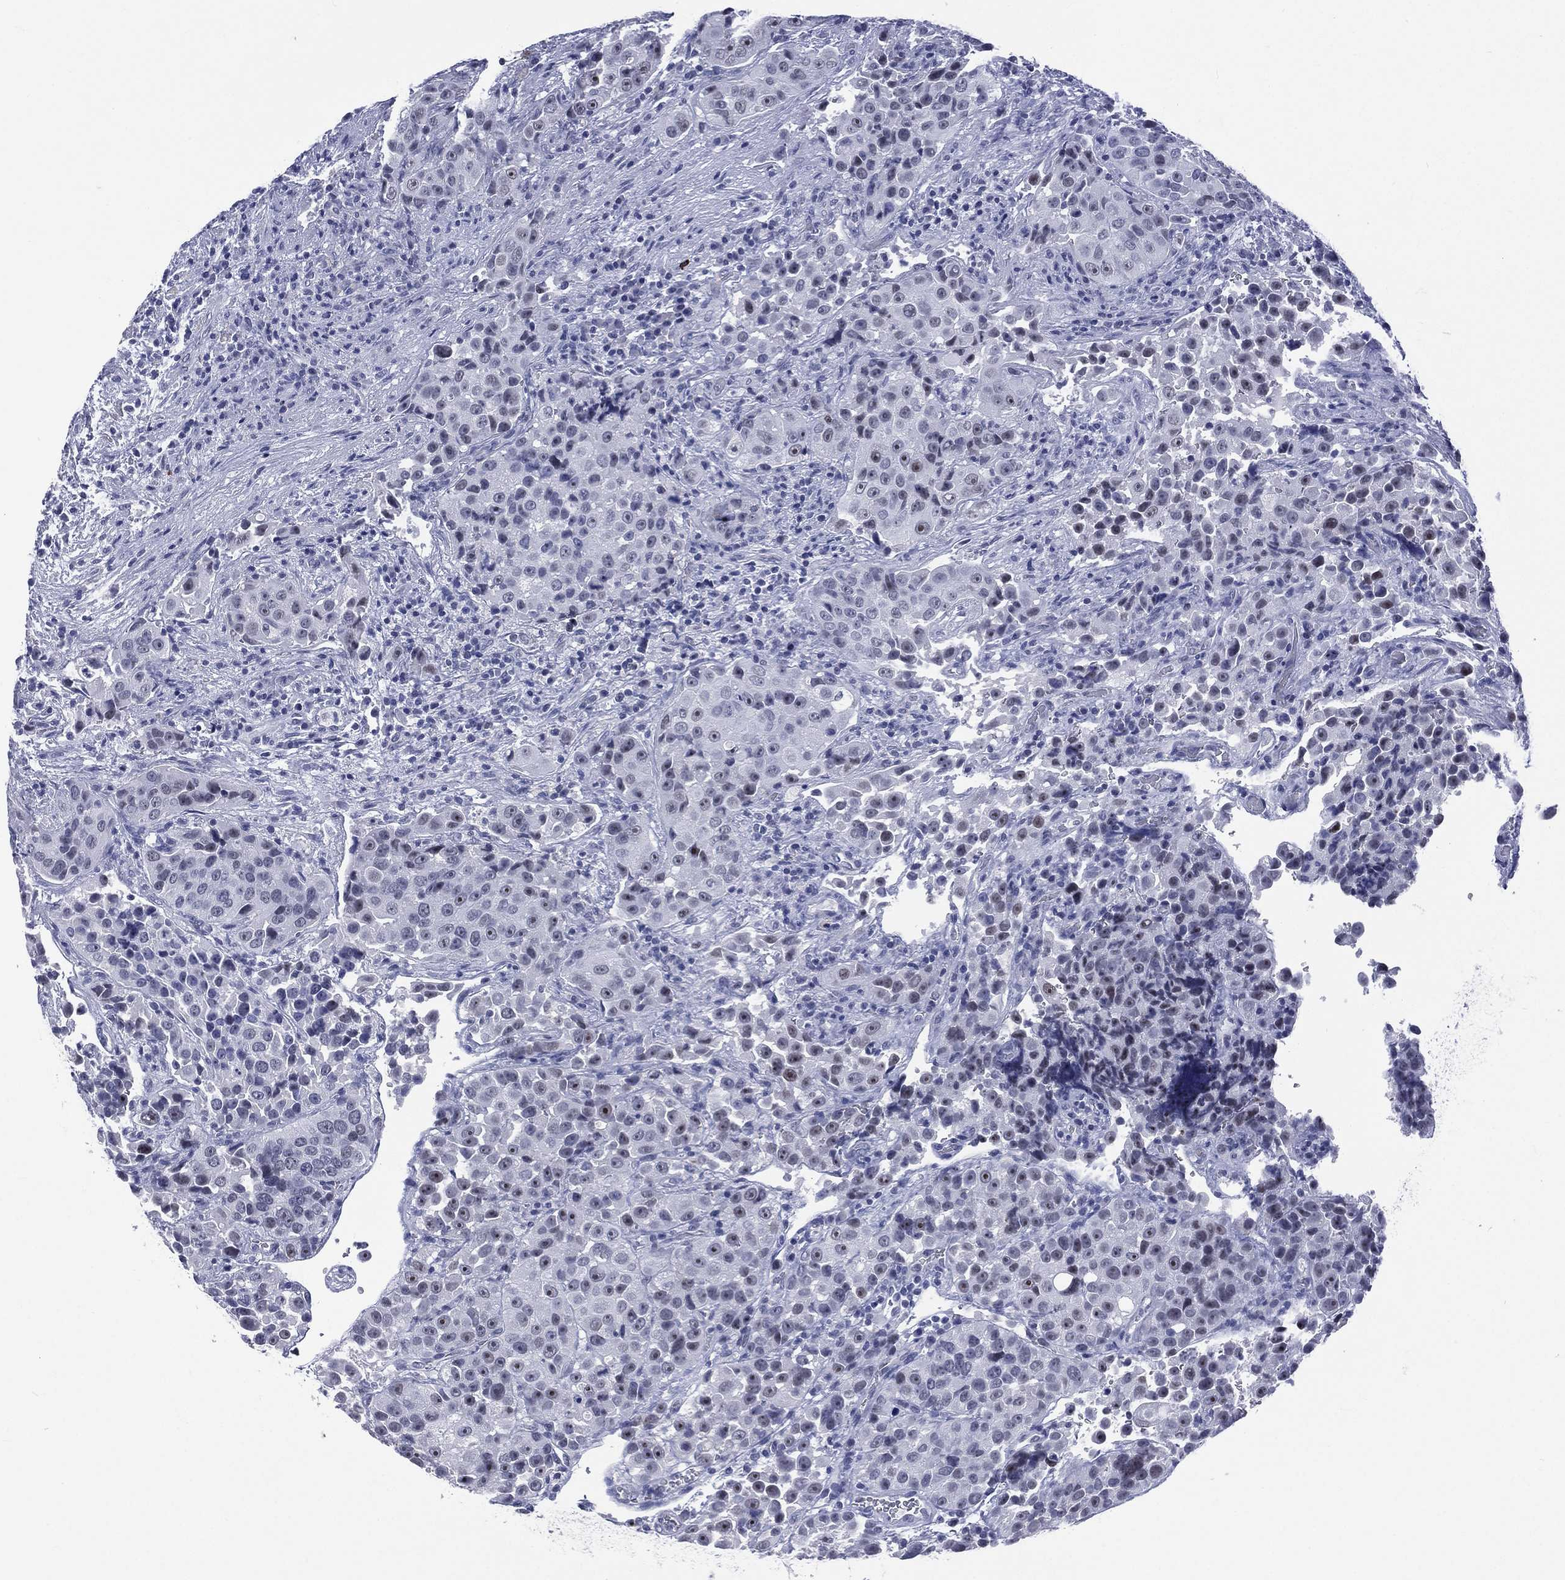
{"staining": {"intensity": "negative", "quantity": "none", "location": "none"}, "tissue": "urothelial cancer", "cell_type": "Tumor cells", "image_type": "cancer", "snomed": [{"axis": "morphology", "description": "Urothelial carcinoma, NOS"}, {"axis": "topography", "description": "Urinary bladder"}], "caption": "DAB (3,3'-diaminobenzidine) immunohistochemical staining of human urothelial cancer shows no significant positivity in tumor cells.", "gene": "SSX1", "patient": {"sex": "male", "age": 52}}